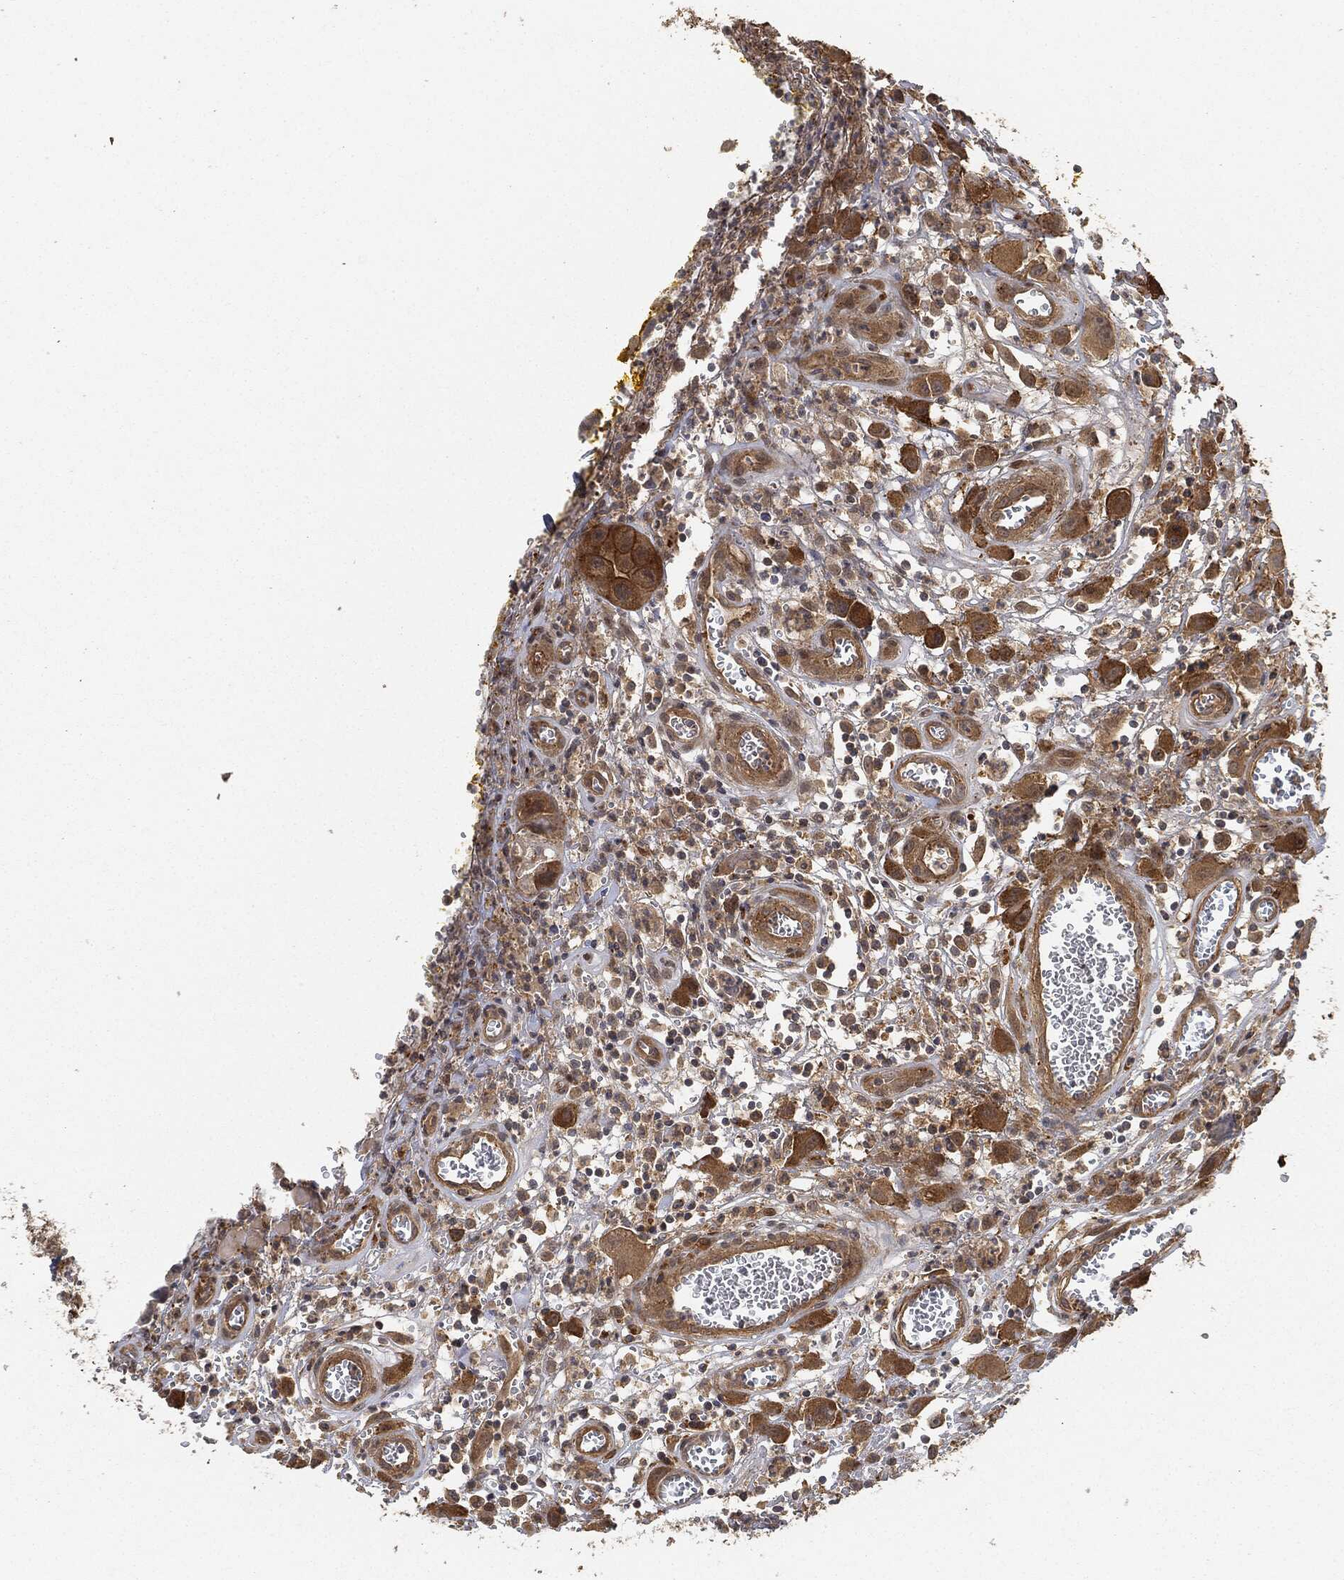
{"staining": {"intensity": "moderate", "quantity": ">75%", "location": "cytoplasmic/membranous"}, "tissue": "head and neck cancer", "cell_type": "Tumor cells", "image_type": "cancer", "snomed": [{"axis": "morphology", "description": "Squamous cell carcinoma, NOS"}, {"axis": "morphology", "description": "Squamous cell carcinoma, metastatic, NOS"}, {"axis": "topography", "description": "Oral tissue"}, {"axis": "topography", "description": "Head-Neck"}], "caption": "High-power microscopy captured an immunohistochemistry image of squamous cell carcinoma (head and neck), revealing moderate cytoplasmic/membranous staining in about >75% of tumor cells.", "gene": "TPT1", "patient": {"sex": "female", "age": 85}}